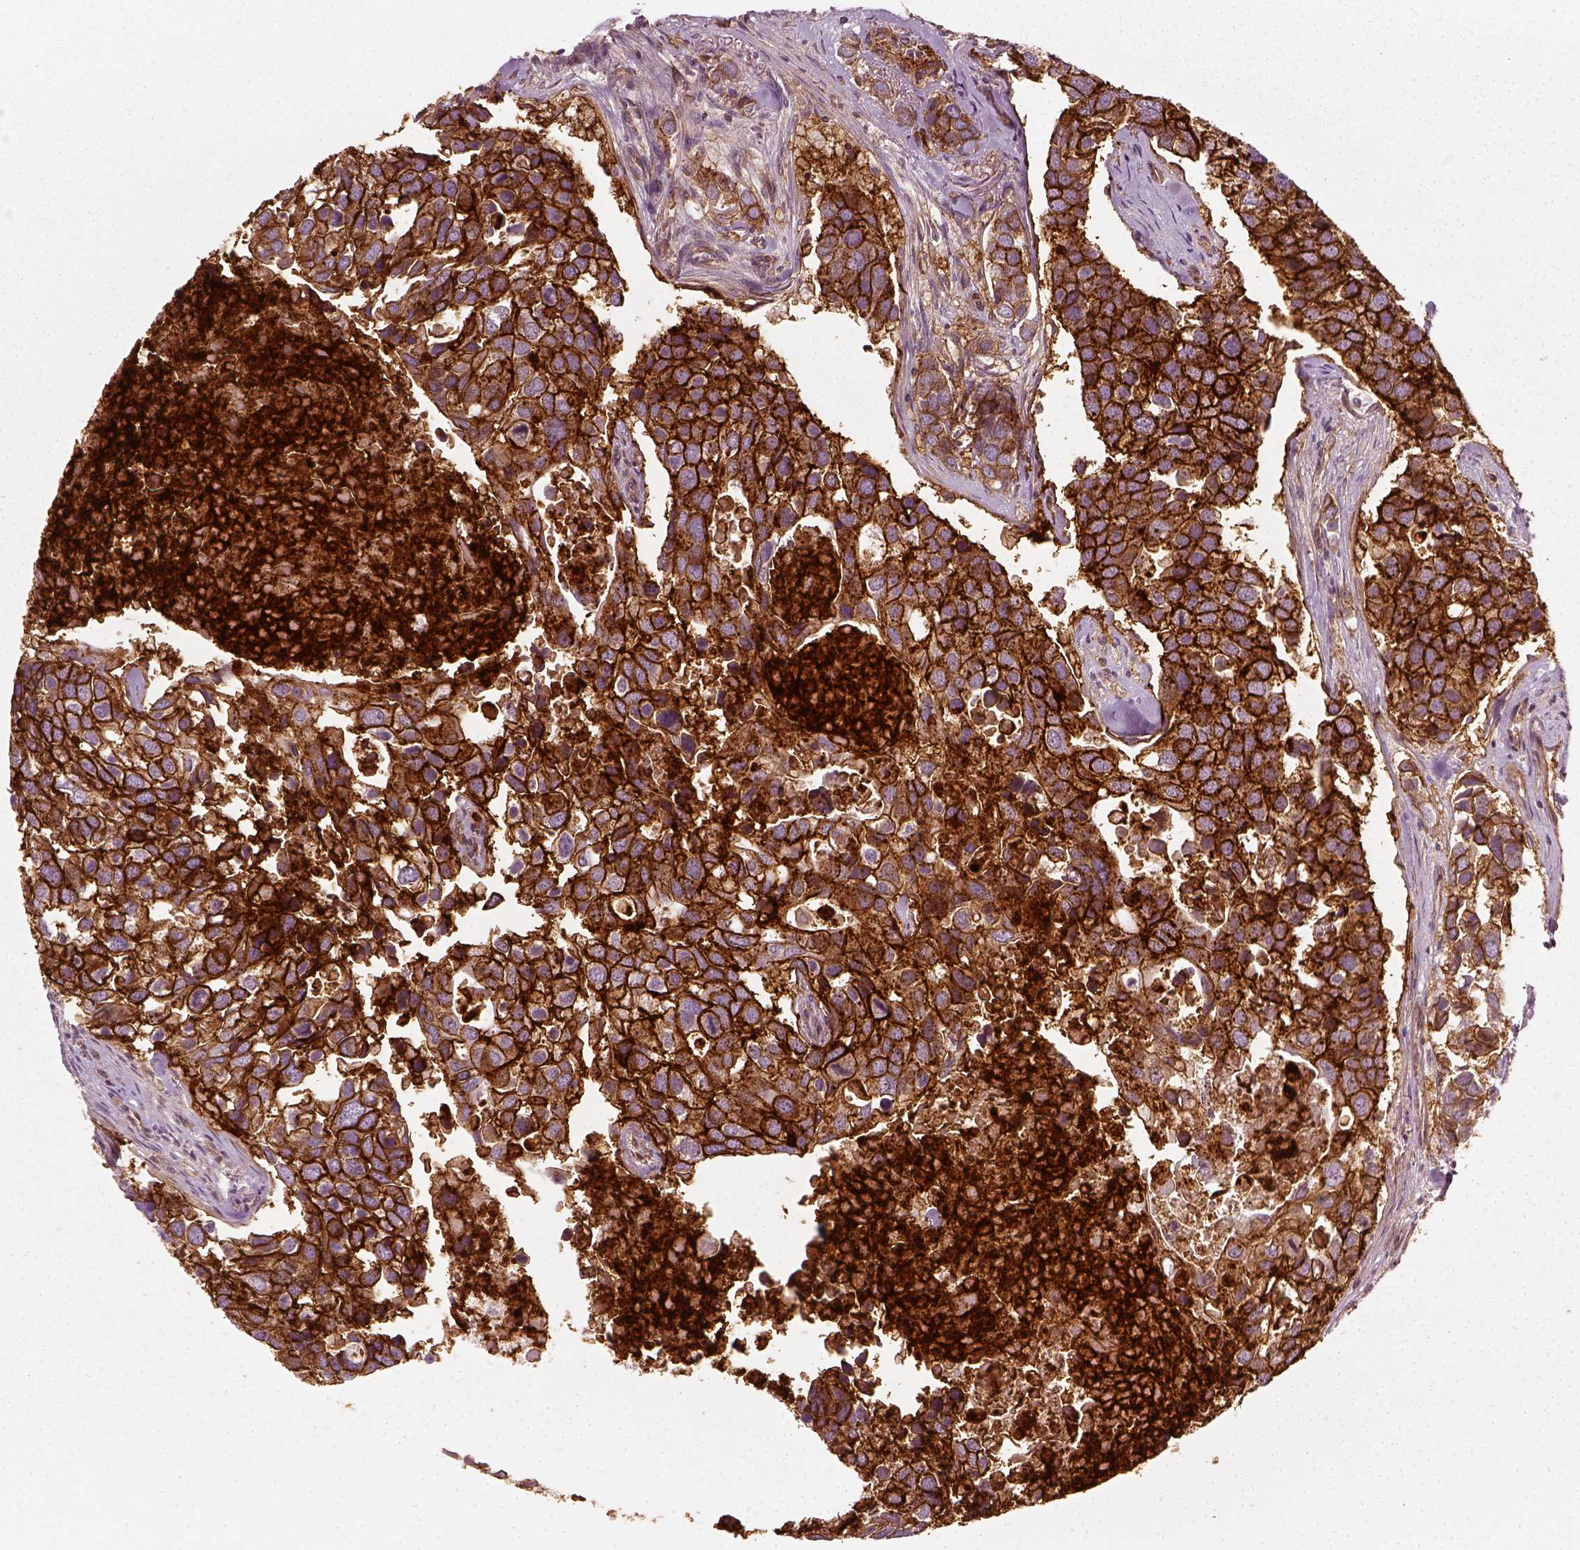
{"staining": {"intensity": "strong", "quantity": ">75%", "location": "cytoplasmic/membranous"}, "tissue": "breast cancer", "cell_type": "Tumor cells", "image_type": "cancer", "snomed": [{"axis": "morphology", "description": "Duct carcinoma"}, {"axis": "topography", "description": "Breast"}], "caption": "Immunohistochemistry (IHC) (DAB (3,3'-diaminobenzidine)) staining of breast cancer (invasive ductal carcinoma) exhibits strong cytoplasmic/membranous protein staining in about >75% of tumor cells. The staining was performed using DAB (3,3'-diaminobenzidine) to visualize the protein expression in brown, while the nuclei were stained in blue with hematoxylin (Magnification: 20x).", "gene": "NPTN", "patient": {"sex": "female", "age": 83}}